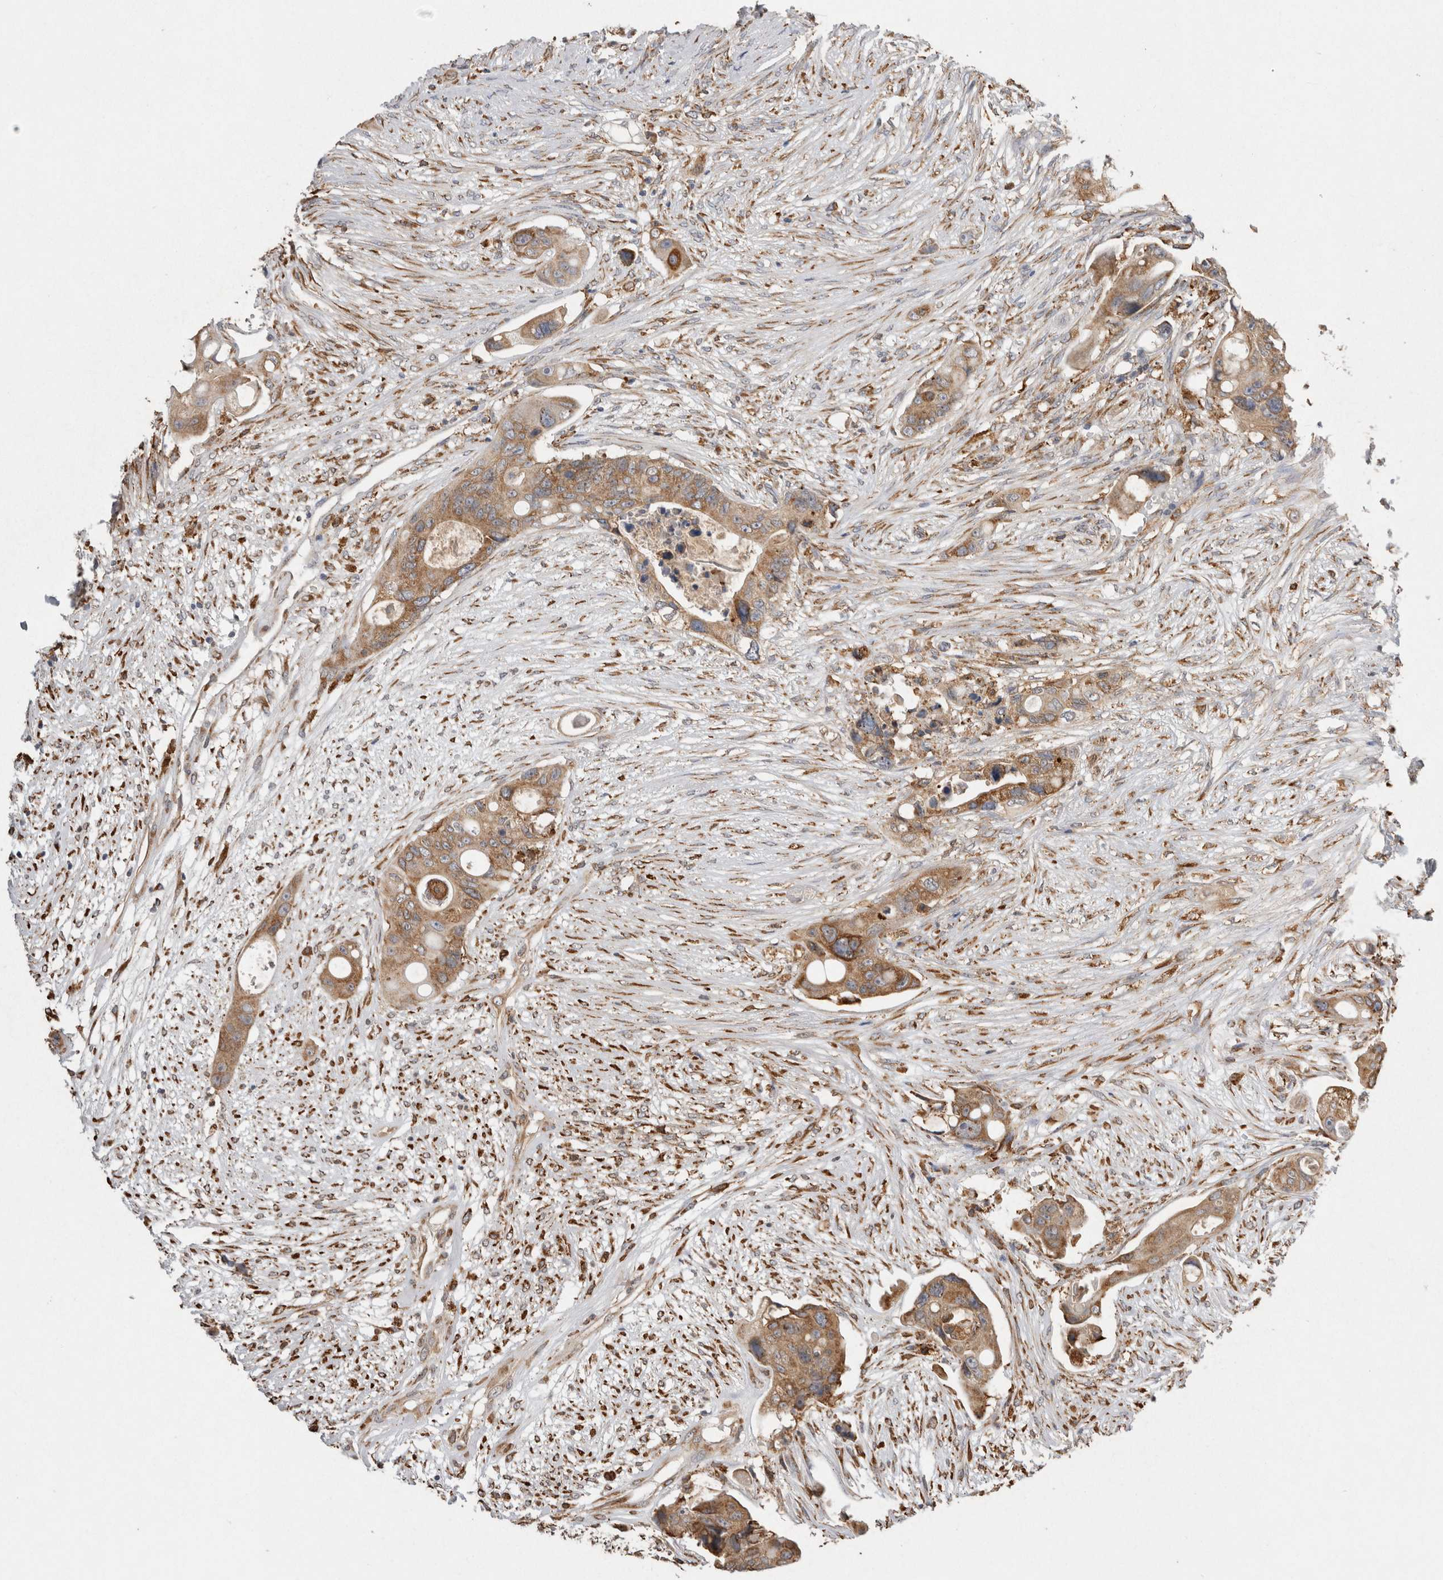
{"staining": {"intensity": "moderate", "quantity": ">75%", "location": "cytoplasmic/membranous"}, "tissue": "colorectal cancer", "cell_type": "Tumor cells", "image_type": "cancer", "snomed": [{"axis": "morphology", "description": "Adenocarcinoma, NOS"}, {"axis": "topography", "description": "Colon"}], "caption": "Protein expression analysis of adenocarcinoma (colorectal) displays moderate cytoplasmic/membranous positivity in approximately >75% of tumor cells.", "gene": "LRPAP1", "patient": {"sex": "female", "age": 57}}